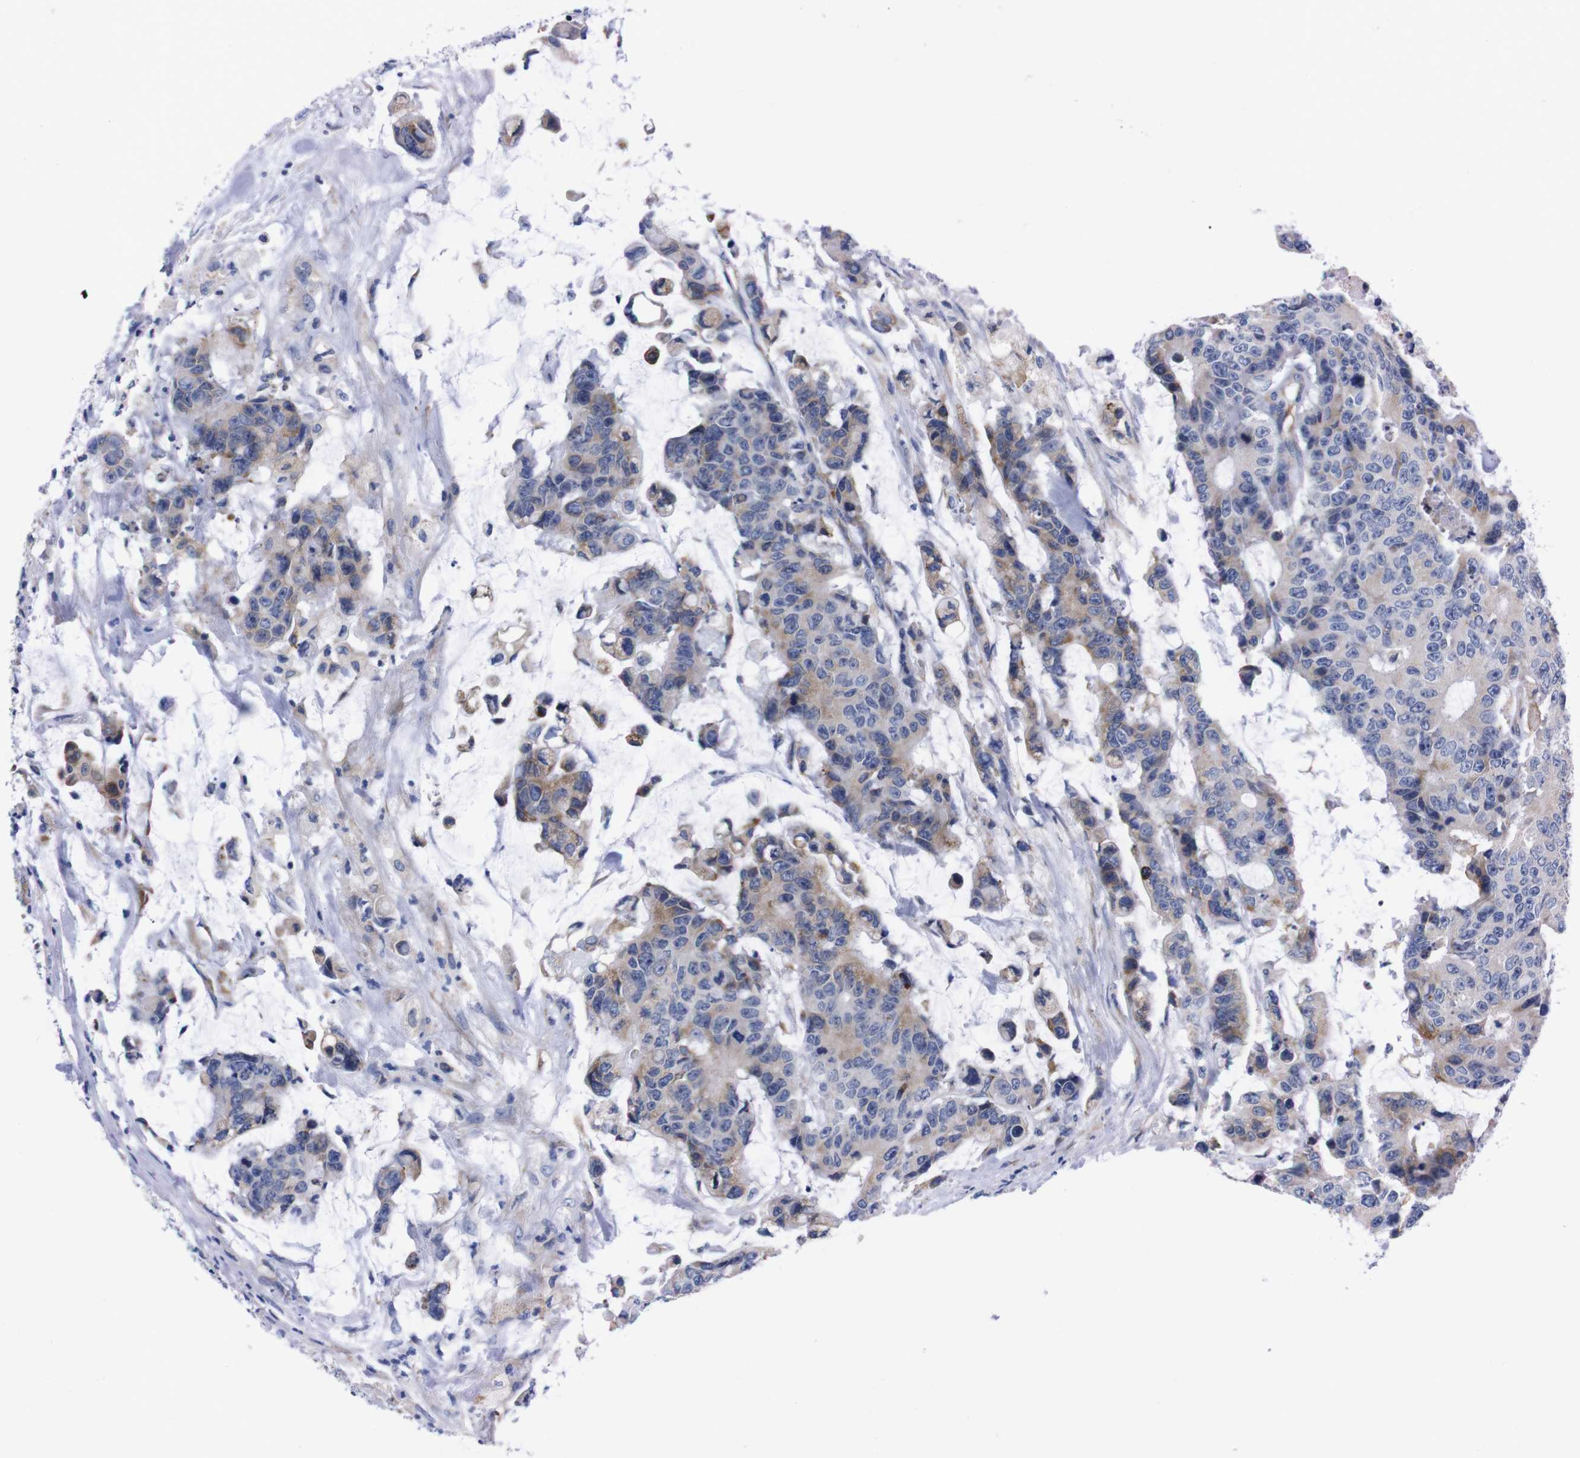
{"staining": {"intensity": "weak", "quantity": "<25%", "location": "cytoplasmic/membranous"}, "tissue": "colorectal cancer", "cell_type": "Tumor cells", "image_type": "cancer", "snomed": [{"axis": "morphology", "description": "Adenocarcinoma, NOS"}, {"axis": "topography", "description": "Colon"}], "caption": "Tumor cells show no significant expression in colorectal cancer. (DAB (3,3'-diaminobenzidine) immunohistochemistry with hematoxylin counter stain).", "gene": "NEBL", "patient": {"sex": "female", "age": 86}}